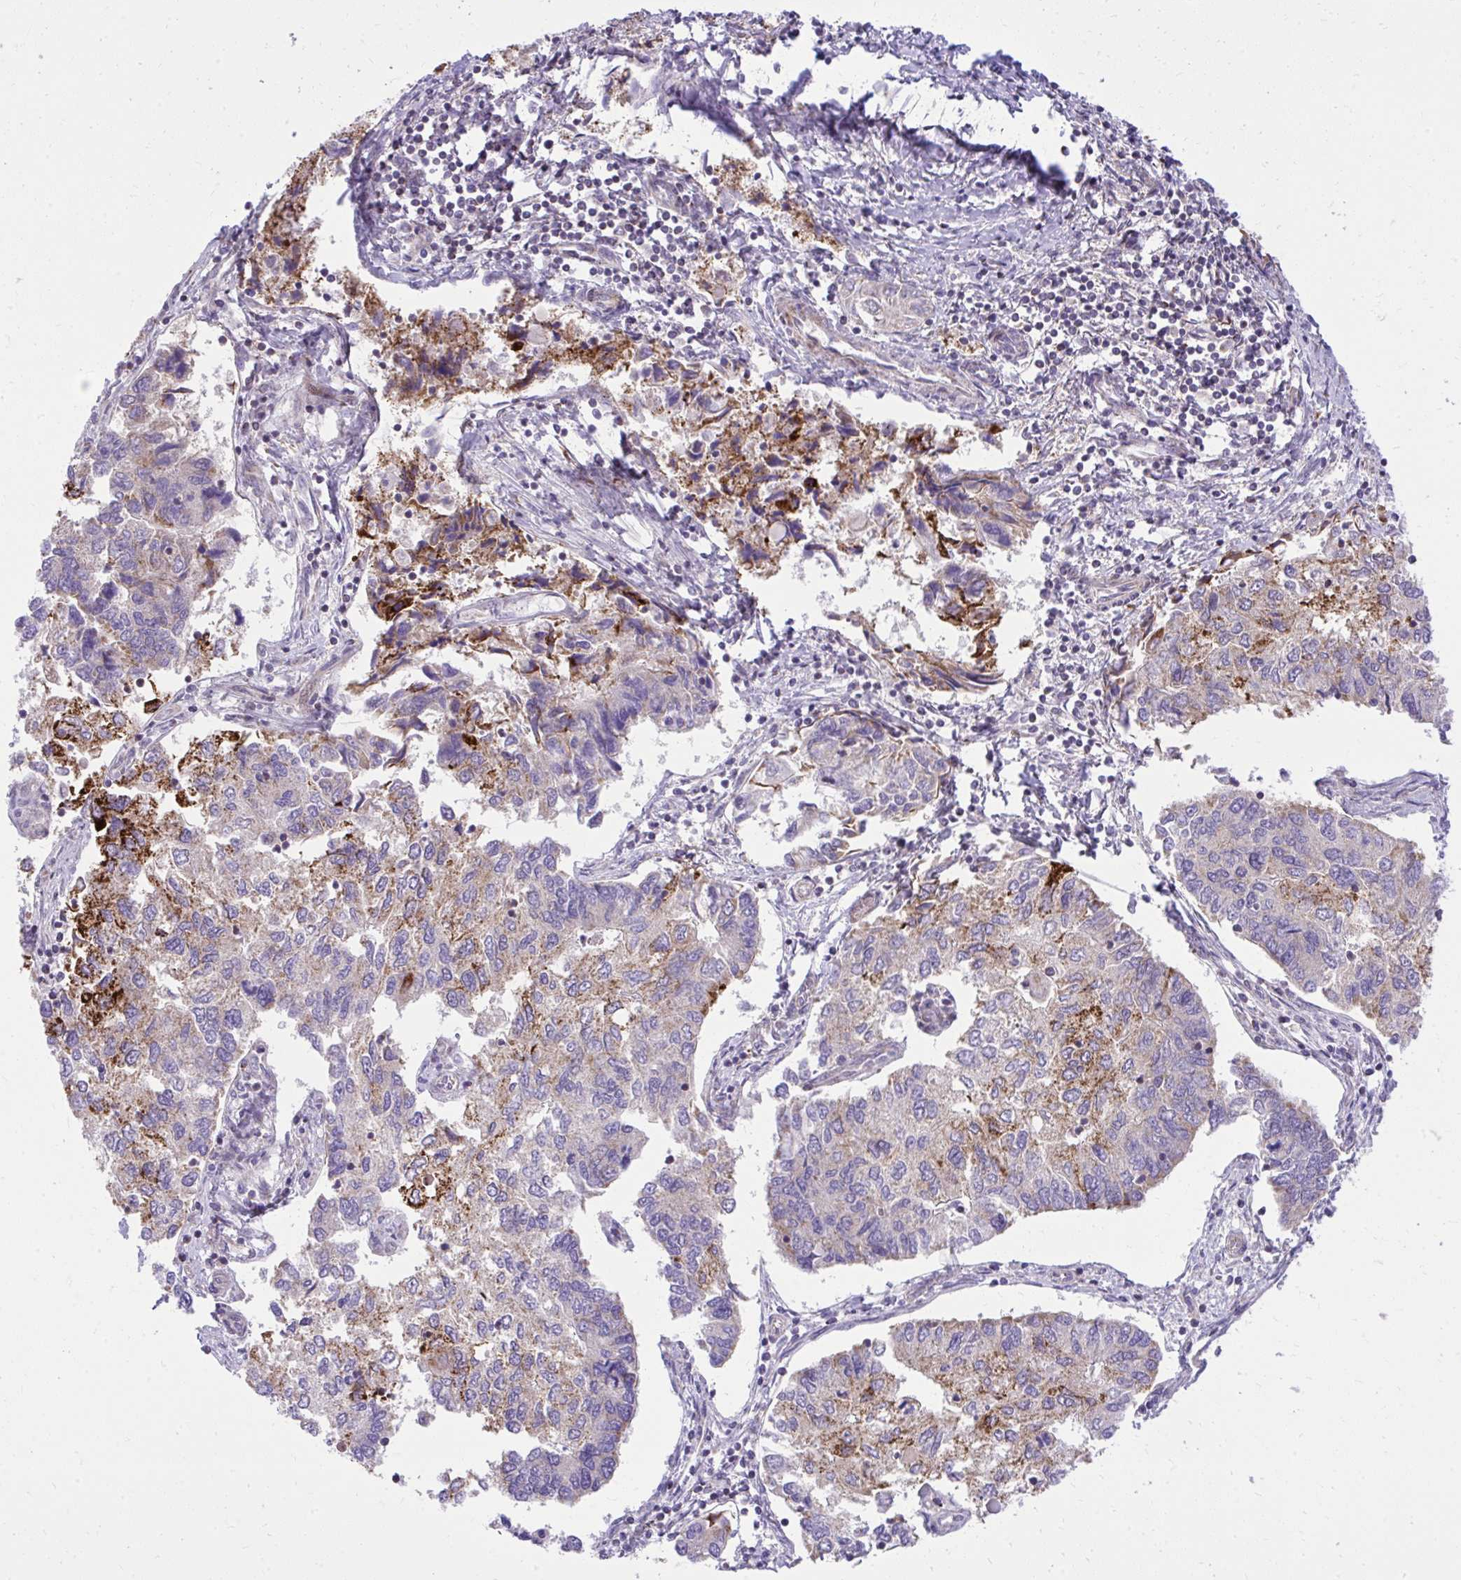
{"staining": {"intensity": "strong", "quantity": "<25%", "location": "cytoplasmic/membranous"}, "tissue": "endometrial cancer", "cell_type": "Tumor cells", "image_type": "cancer", "snomed": [{"axis": "morphology", "description": "Carcinoma, NOS"}, {"axis": "topography", "description": "Uterus"}], "caption": "Immunohistochemical staining of human carcinoma (endometrial) exhibits medium levels of strong cytoplasmic/membranous expression in about <25% of tumor cells.", "gene": "GPRIN3", "patient": {"sex": "female", "age": 76}}